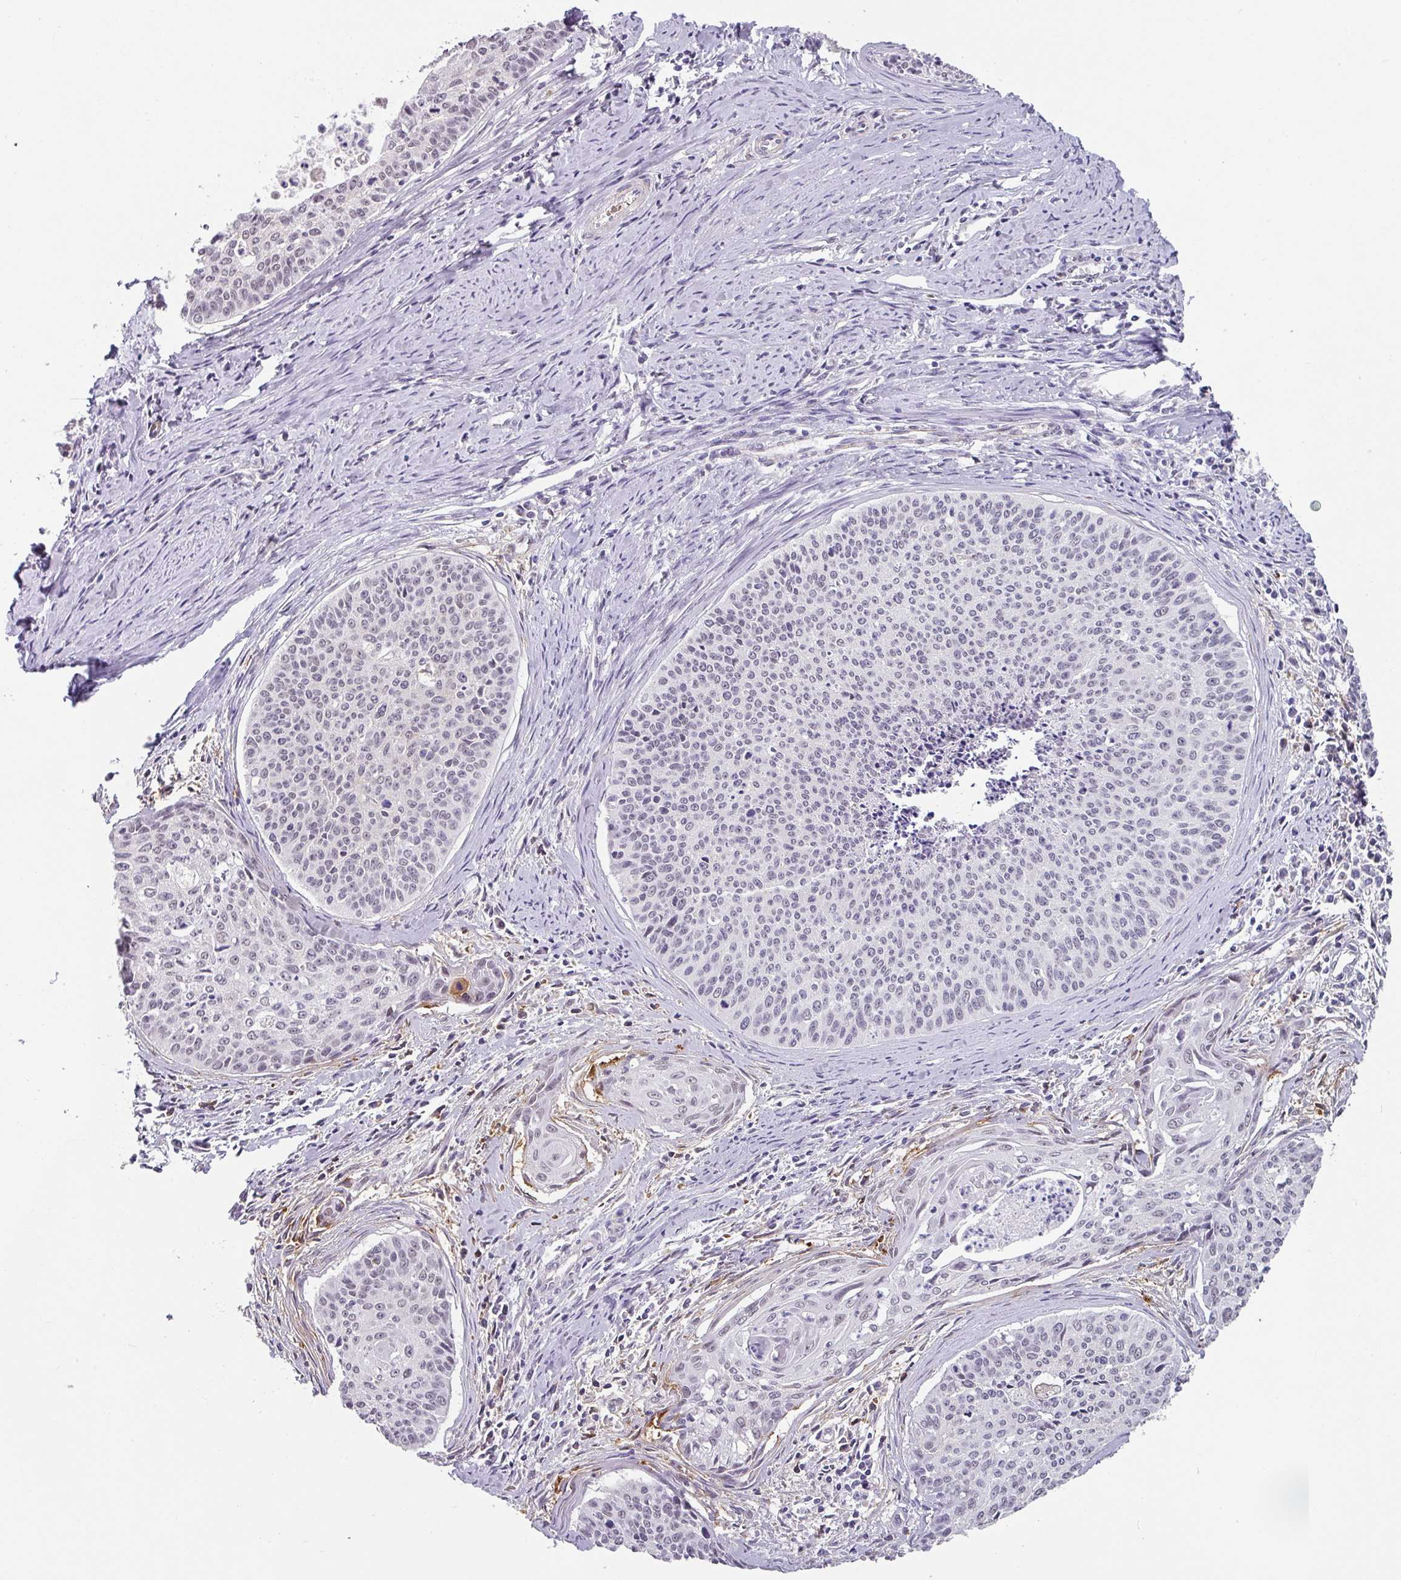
{"staining": {"intensity": "weak", "quantity": "<25%", "location": "nuclear"}, "tissue": "cervical cancer", "cell_type": "Tumor cells", "image_type": "cancer", "snomed": [{"axis": "morphology", "description": "Squamous cell carcinoma, NOS"}, {"axis": "topography", "description": "Cervix"}], "caption": "This is a image of IHC staining of cervical cancer (squamous cell carcinoma), which shows no expression in tumor cells.", "gene": "C1QB", "patient": {"sex": "female", "age": 55}}